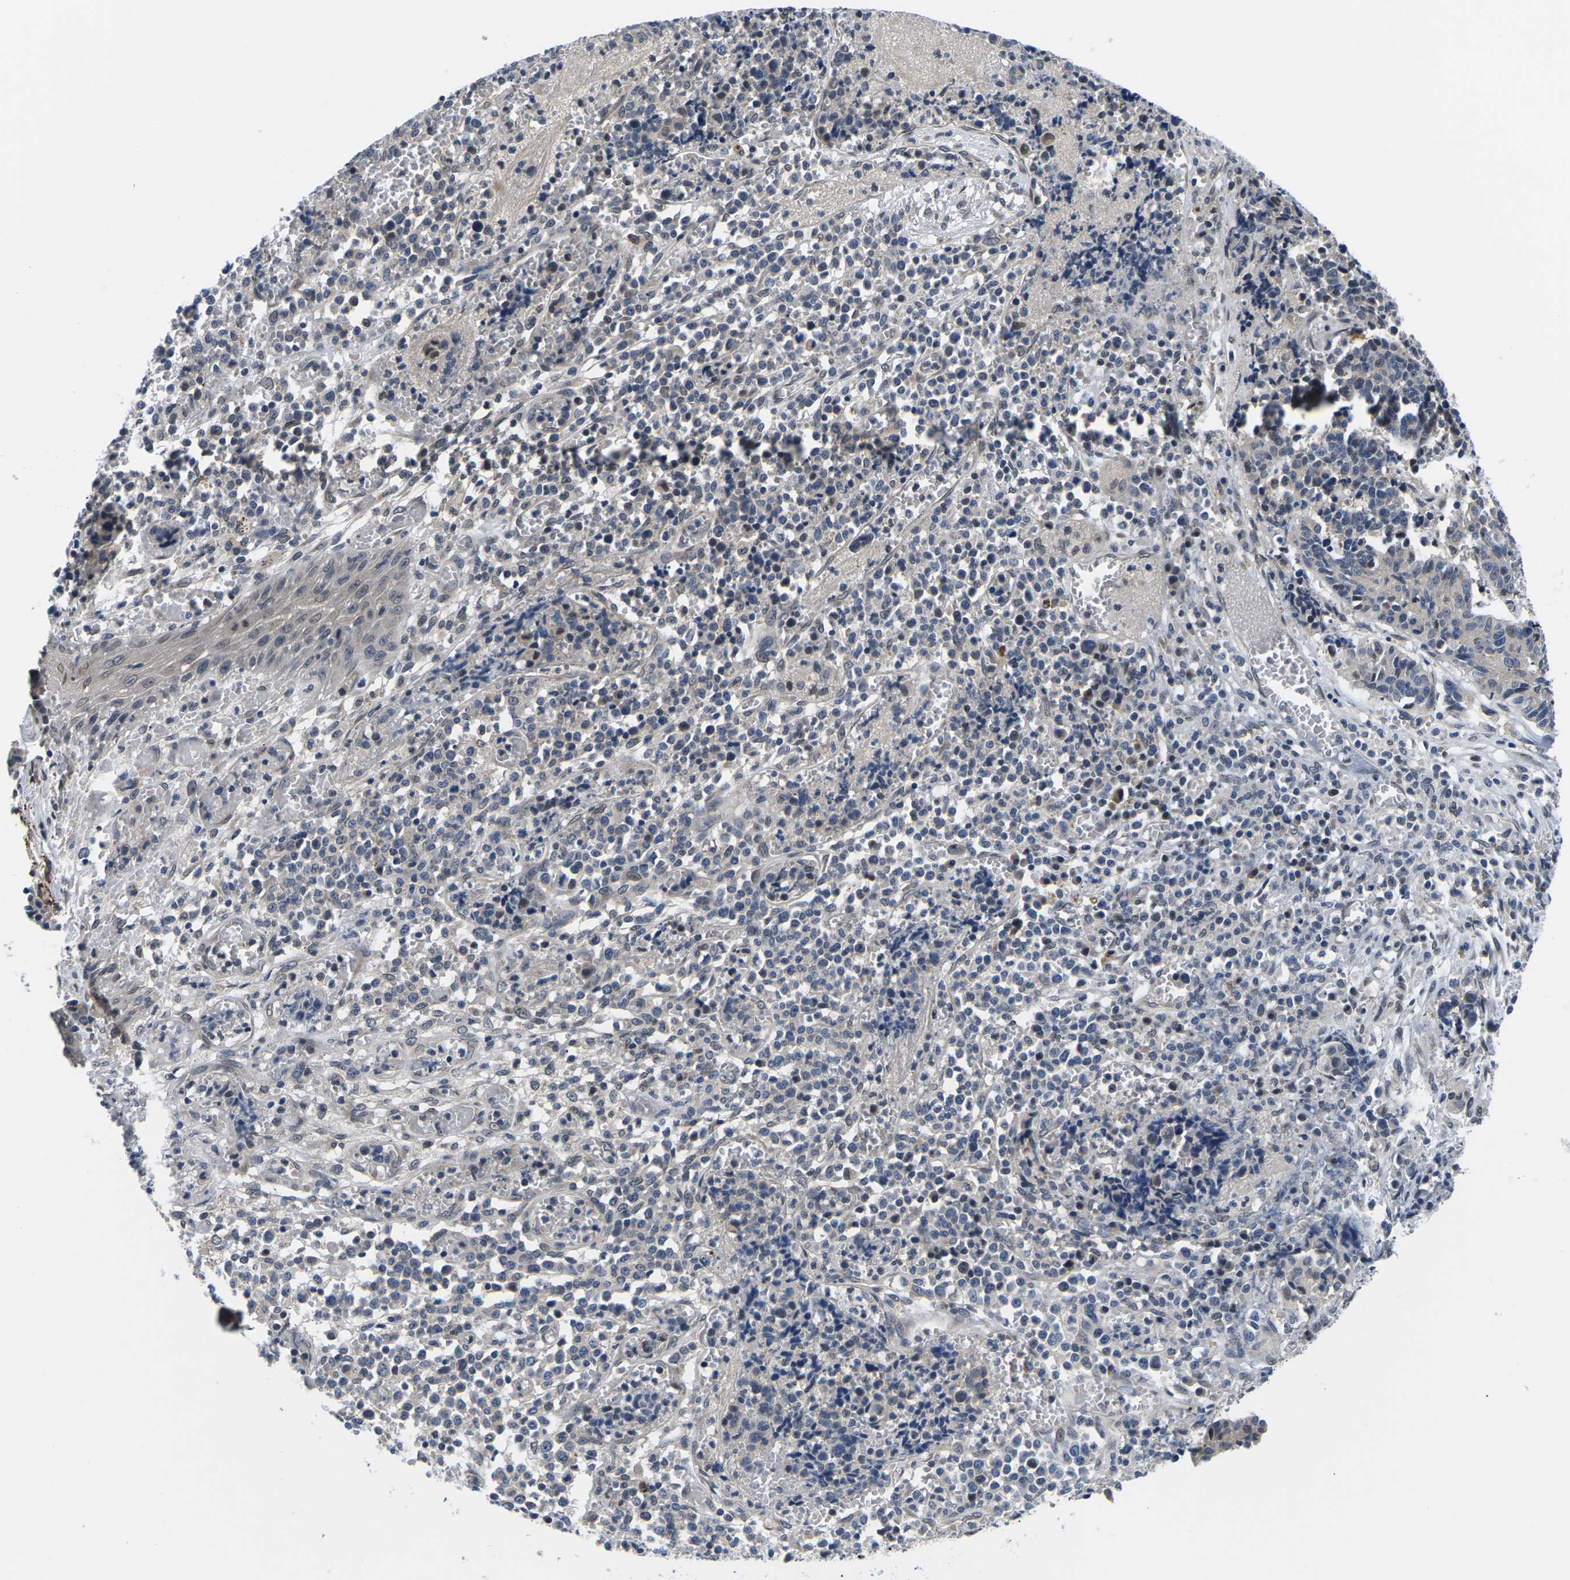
{"staining": {"intensity": "negative", "quantity": "none", "location": "none"}, "tissue": "cervical cancer", "cell_type": "Tumor cells", "image_type": "cancer", "snomed": [{"axis": "morphology", "description": "Squamous cell carcinoma, NOS"}, {"axis": "topography", "description": "Cervix"}], "caption": "This photomicrograph is of cervical squamous cell carcinoma stained with immunohistochemistry to label a protein in brown with the nuclei are counter-stained blue. There is no expression in tumor cells.", "gene": "SNX10", "patient": {"sex": "female", "age": 35}}